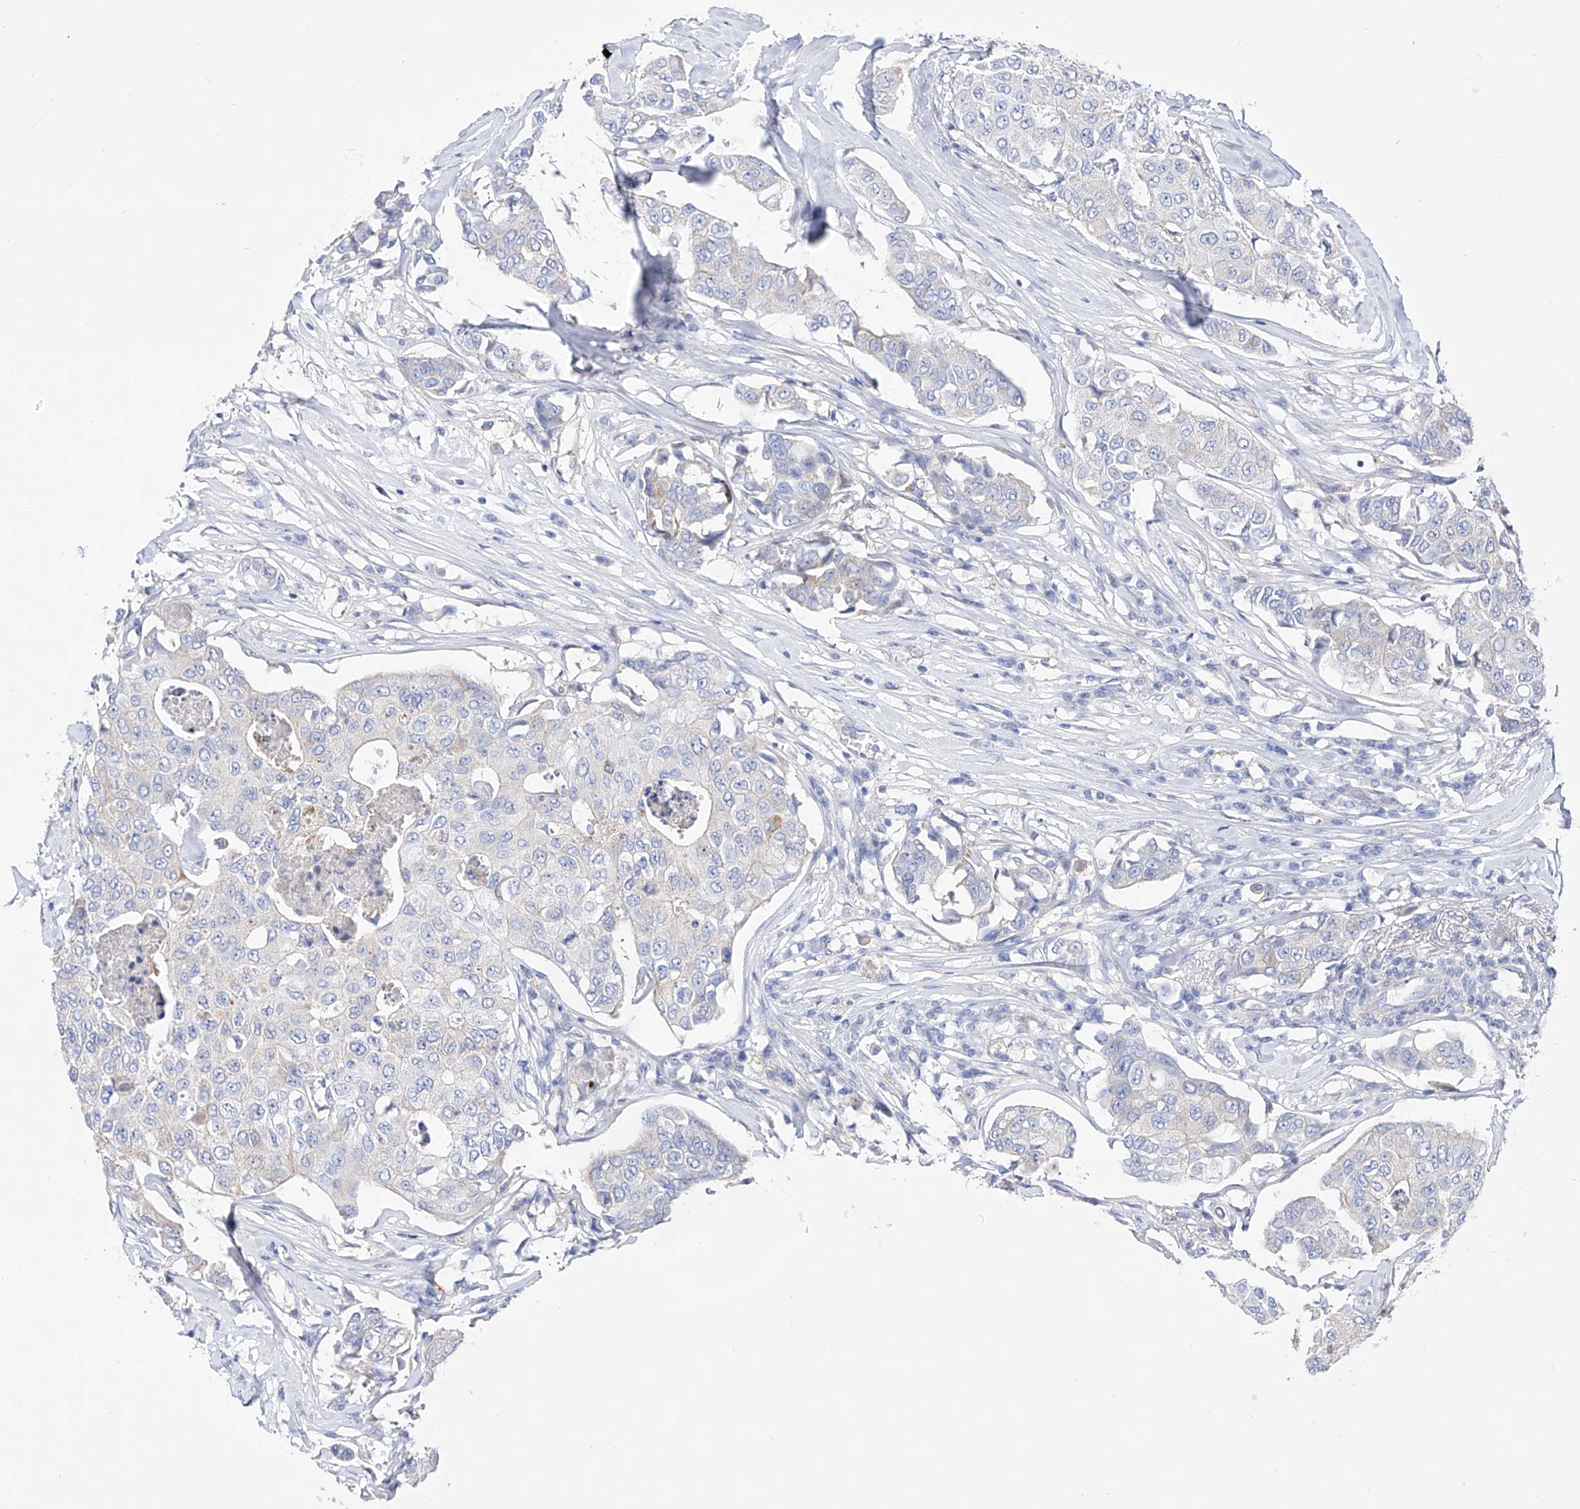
{"staining": {"intensity": "negative", "quantity": "none", "location": "none"}, "tissue": "breast cancer", "cell_type": "Tumor cells", "image_type": "cancer", "snomed": [{"axis": "morphology", "description": "Duct carcinoma"}, {"axis": "topography", "description": "Breast"}], "caption": "Human intraductal carcinoma (breast) stained for a protein using immunohistochemistry (IHC) displays no positivity in tumor cells.", "gene": "ZNF653", "patient": {"sex": "female", "age": 80}}